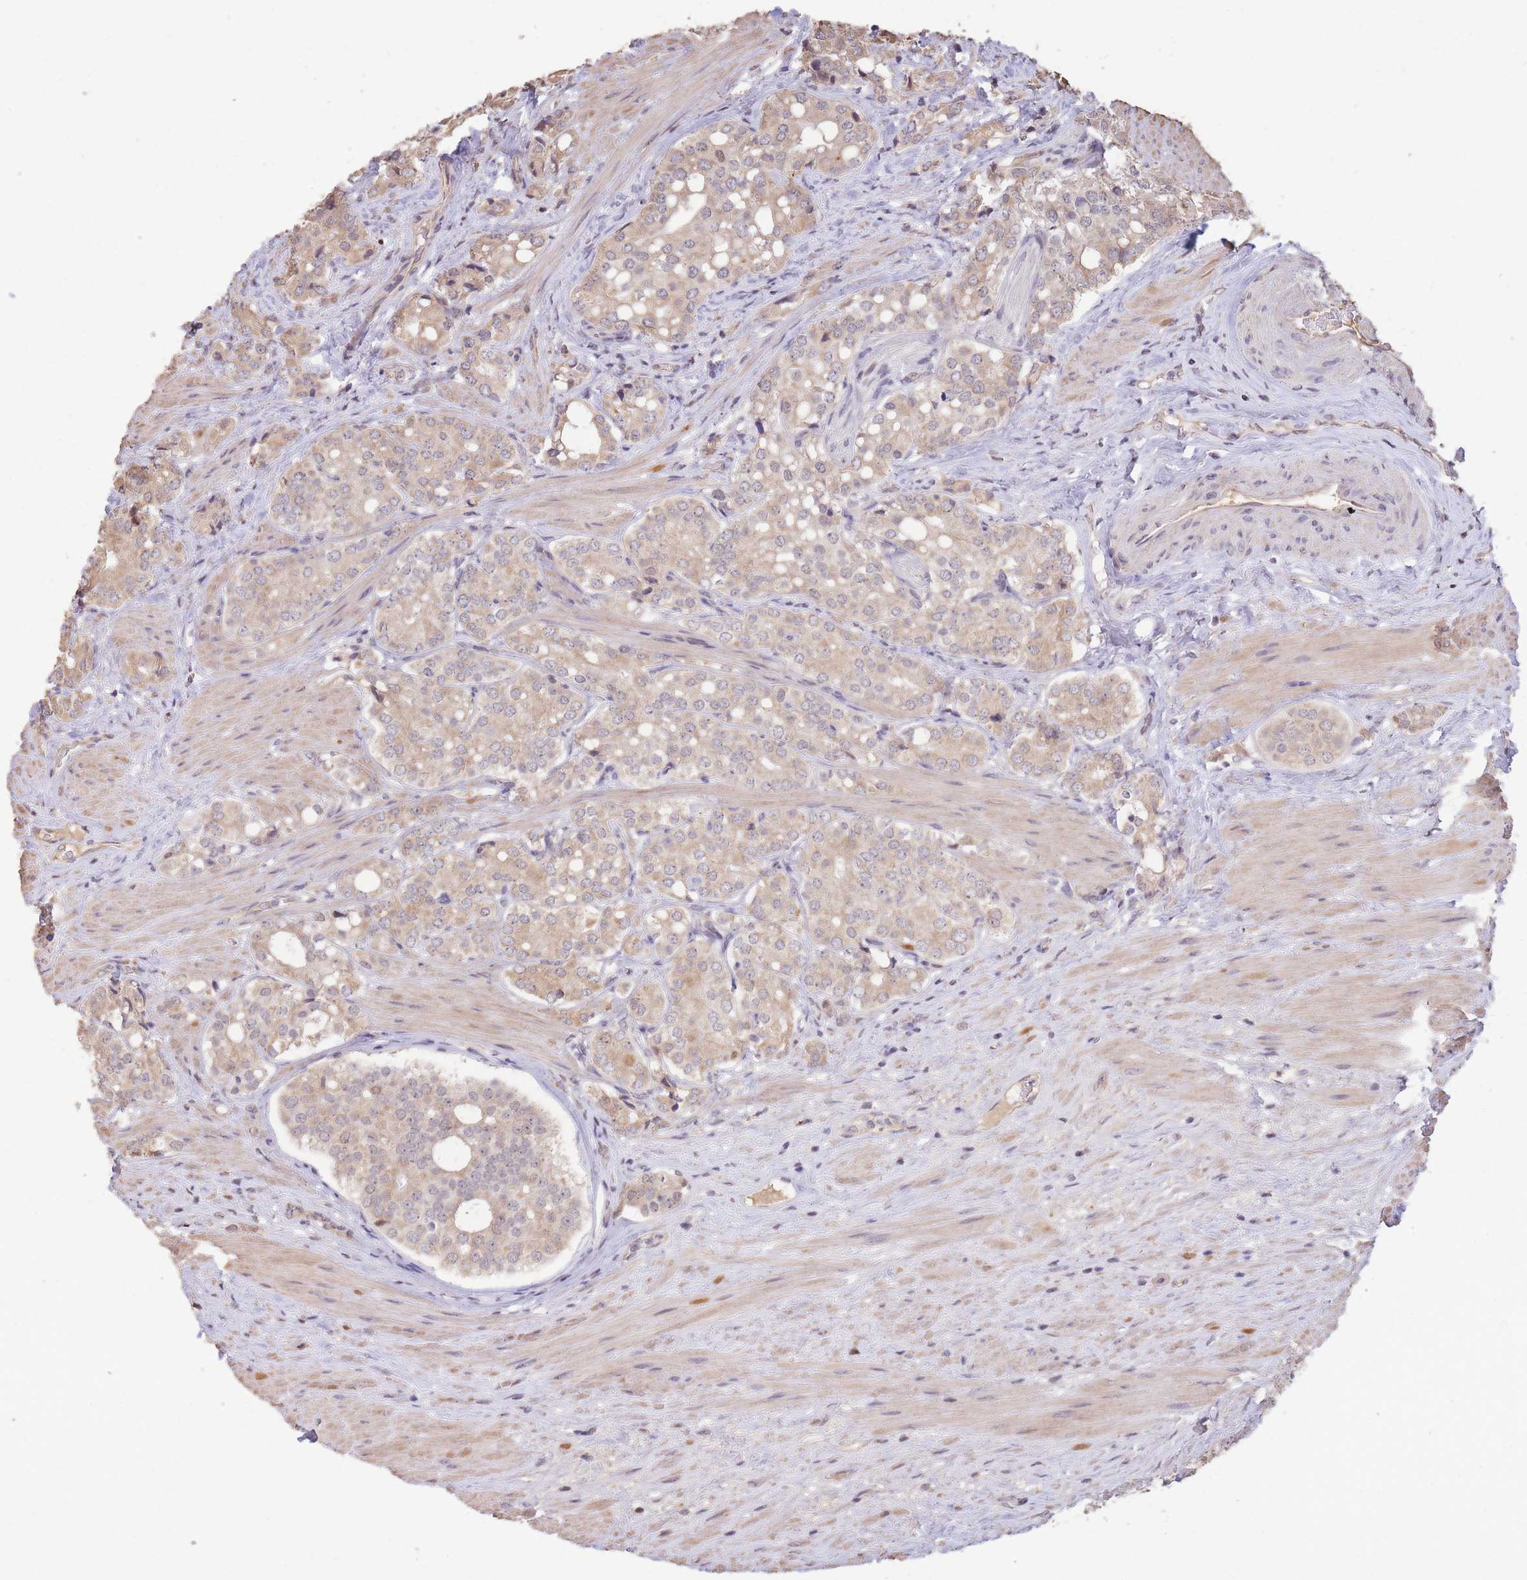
{"staining": {"intensity": "weak", "quantity": "25%-75%", "location": "cytoplasmic/membranous"}, "tissue": "prostate cancer", "cell_type": "Tumor cells", "image_type": "cancer", "snomed": [{"axis": "morphology", "description": "Adenocarcinoma, High grade"}, {"axis": "topography", "description": "Prostate"}], "caption": "DAB immunohistochemical staining of human prostate cancer (adenocarcinoma (high-grade)) demonstrates weak cytoplasmic/membranous protein positivity in approximately 25%-75% of tumor cells.", "gene": "RGS14", "patient": {"sex": "male", "age": 71}}